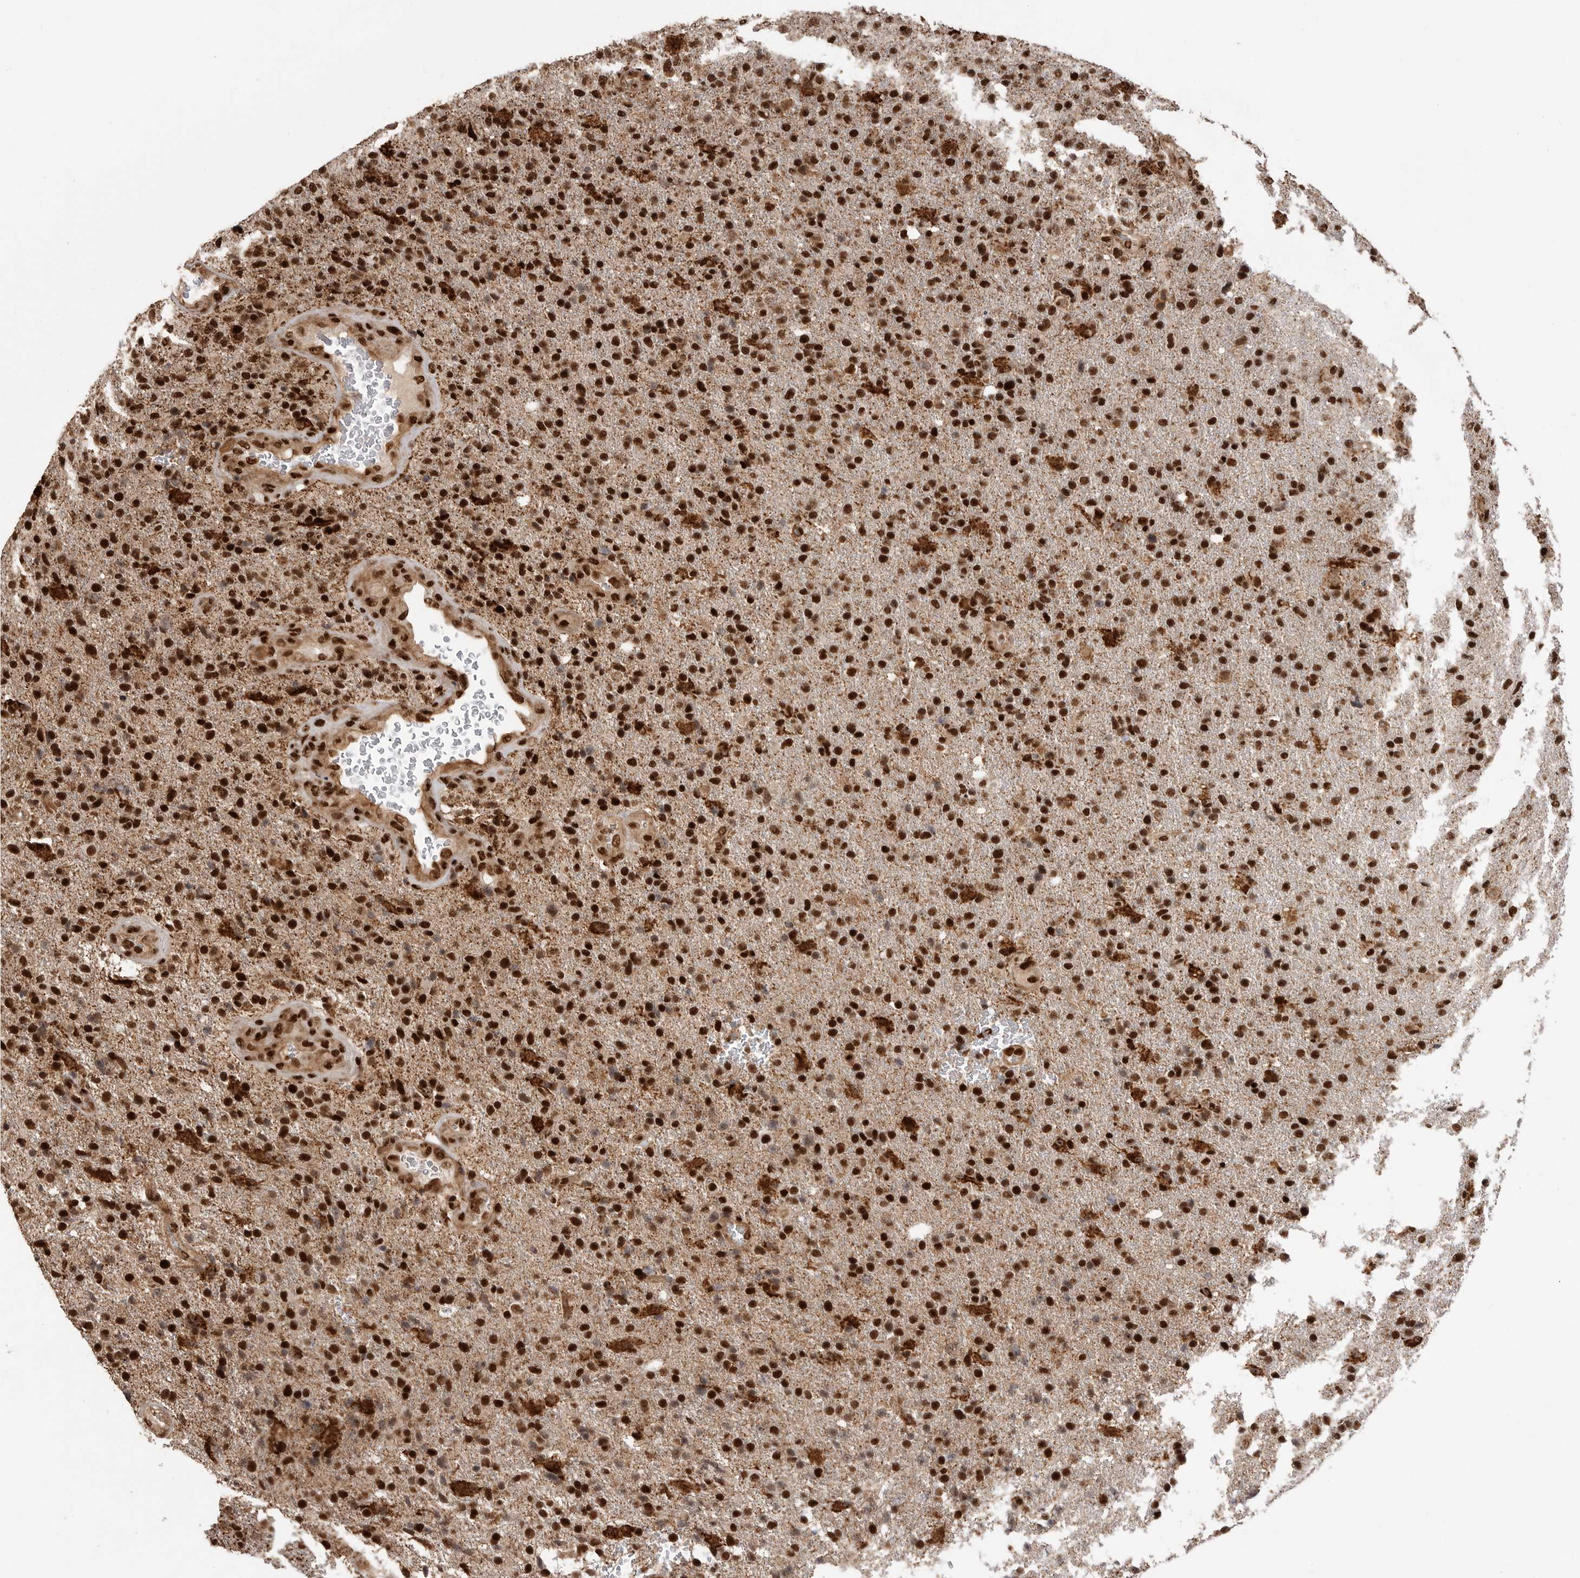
{"staining": {"intensity": "strong", "quantity": ">75%", "location": "nuclear"}, "tissue": "glioma", "cell_type": "Tumor cells", "image_type": "cancer", "snomed": [{"axis": "morphology", "description": "Glioma, malignant, High grade"}, {"axis": "topography", "description": "Brain"}], "caption": "Immunohistochemistry photomicrograph of neoplastic tissue: human malignant glioma (high-grade) stained using immunohistochemistry exhibits high levels of strong protein expression localized specifically in the nuclear of tumor cells, appearing as a nuclear brown color.", "gene": "PPP1R8", "patient": {"sex": "male", "age": 72}}